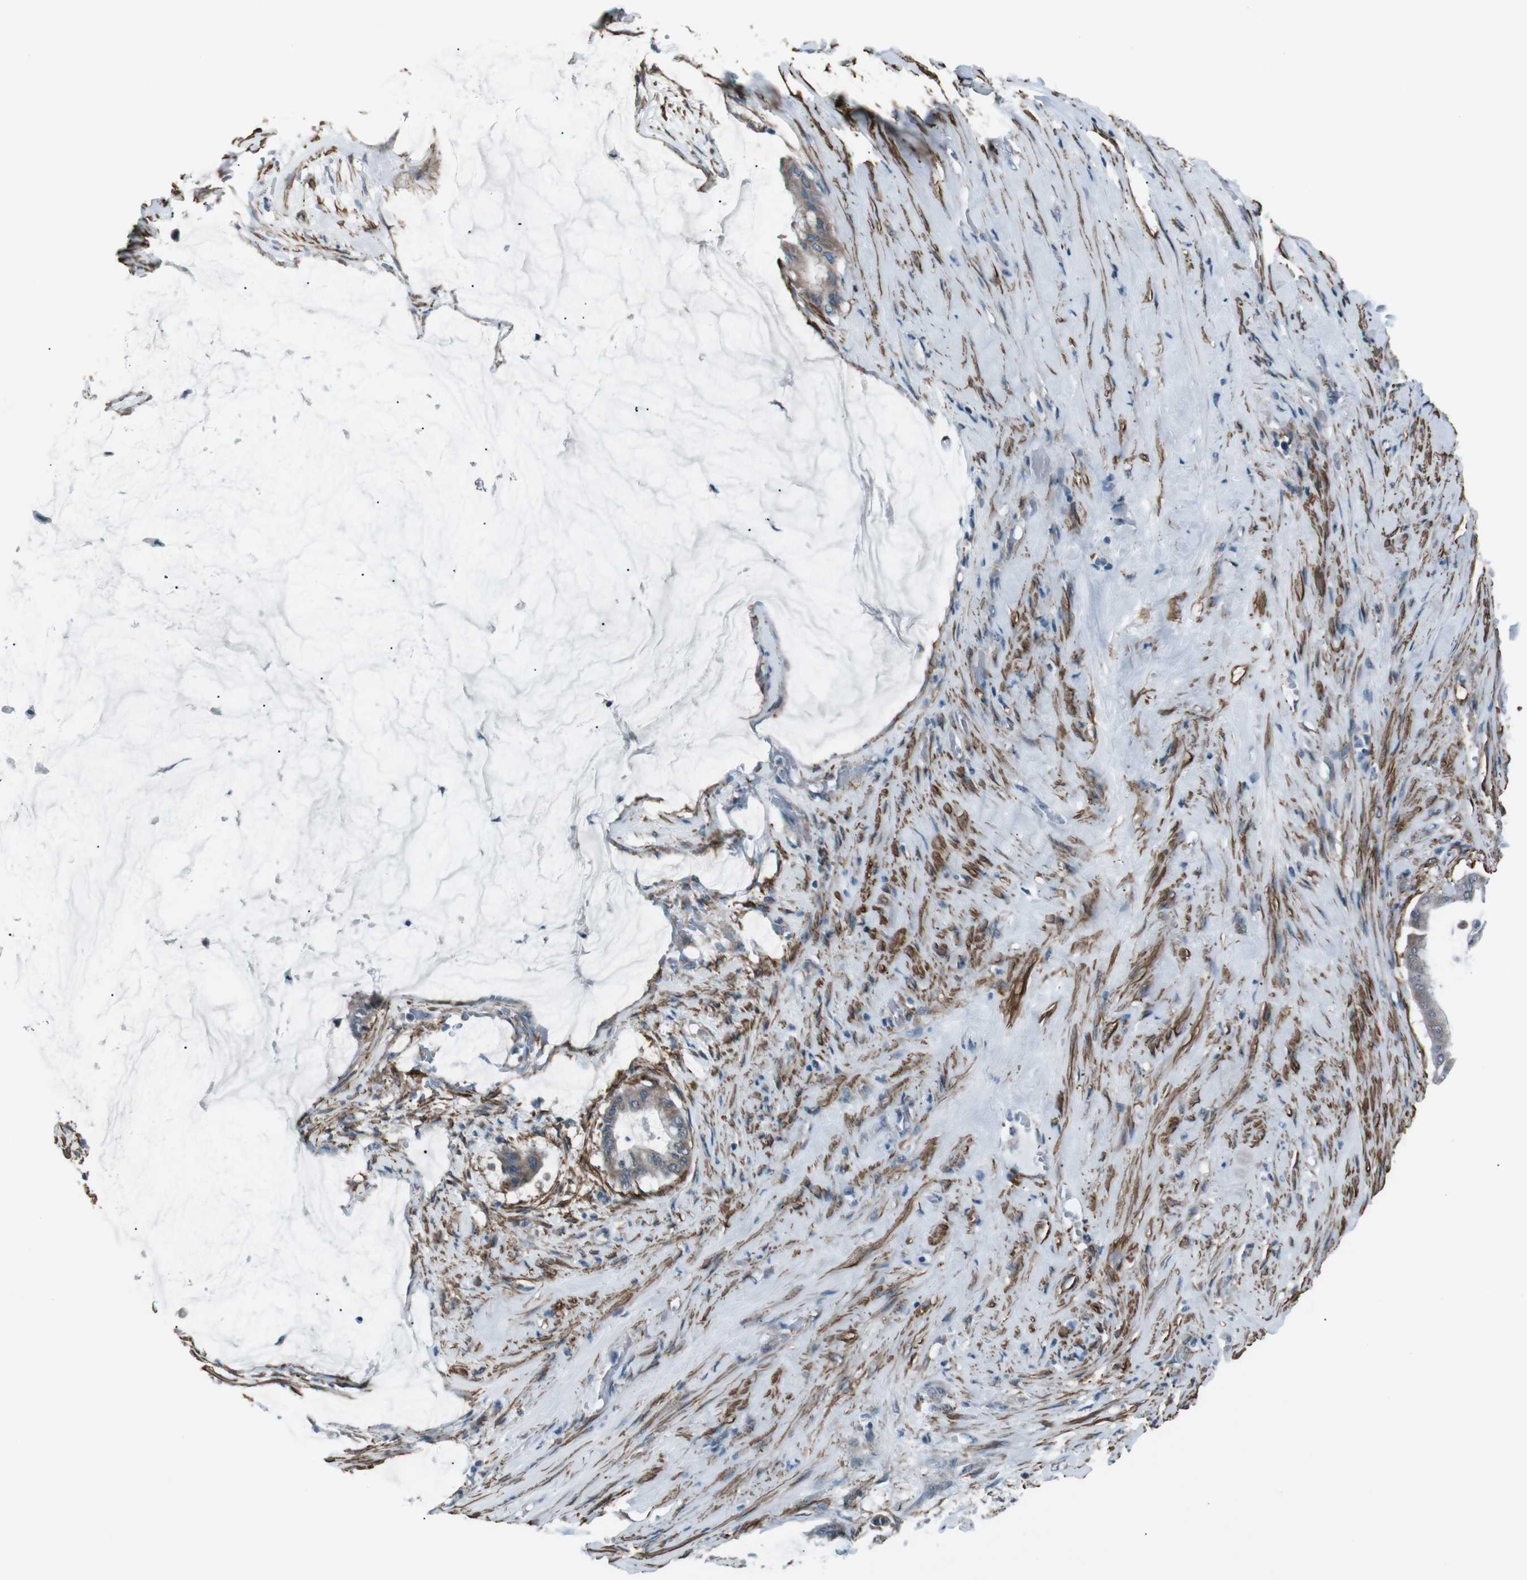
{"staining": {"intensity": "moderate", "quantity": ">75%", "location": "cytoplasmic/membranous"}, "tissue": "pancreatic cancer", "cell_type": "Tumor cells", "image_type": "cancer", "snomed": [{"axis": "morphology", "description": "Adenocarcinoma, NOS"}, {"axis": "topography", "description": "Pancreas"}], "caption": "Protein expression analysis of pancreatic cancer displays moderate cytoplasmic/membranous staining in approximately >75% of tumor cells.", "gene": "PDLIM5", "patient": {"sex": "male", "age": 41}}